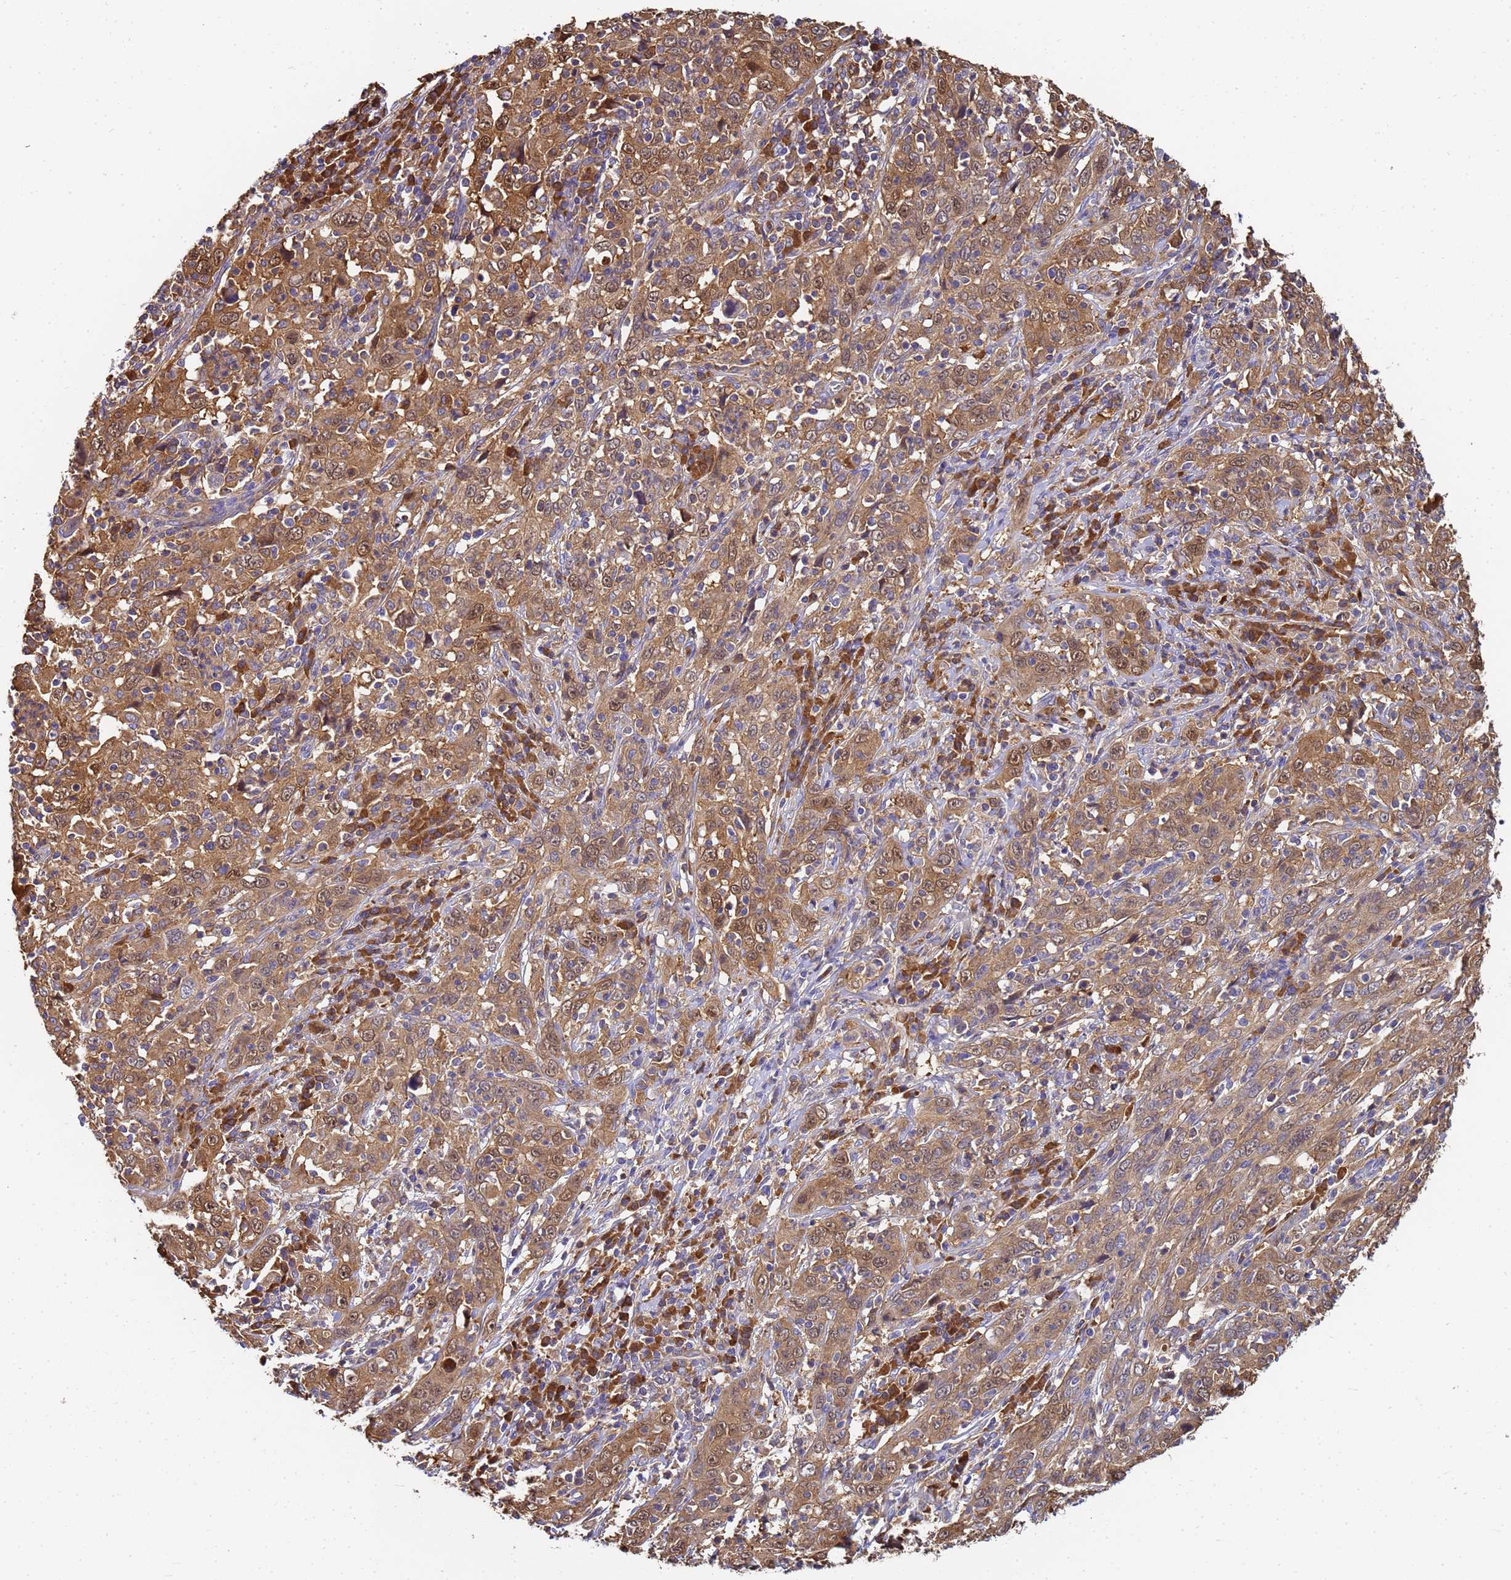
{"staining": {"intensity": "moderate", "quantity": ">75%", "location": "cytoplasmic/membranous,nuclear"}, "tissue": "cervical cancer", "cell_type": "Tumor cells", "image_type": "cancer", "snomed": [{"axis": "morphology", "description": "Squamous cell carcinoma, NOS"}, {"axis": "topography", "description": "Cervix"}], "caption": "Tumor cells exhibit medium levels of moderate cytoplasmic/membranous and nuclear staining in about >75% of cells in cervical cancer.", "gene": "NME1-NME2", "patient": {"sex": "female", "age": 46}}